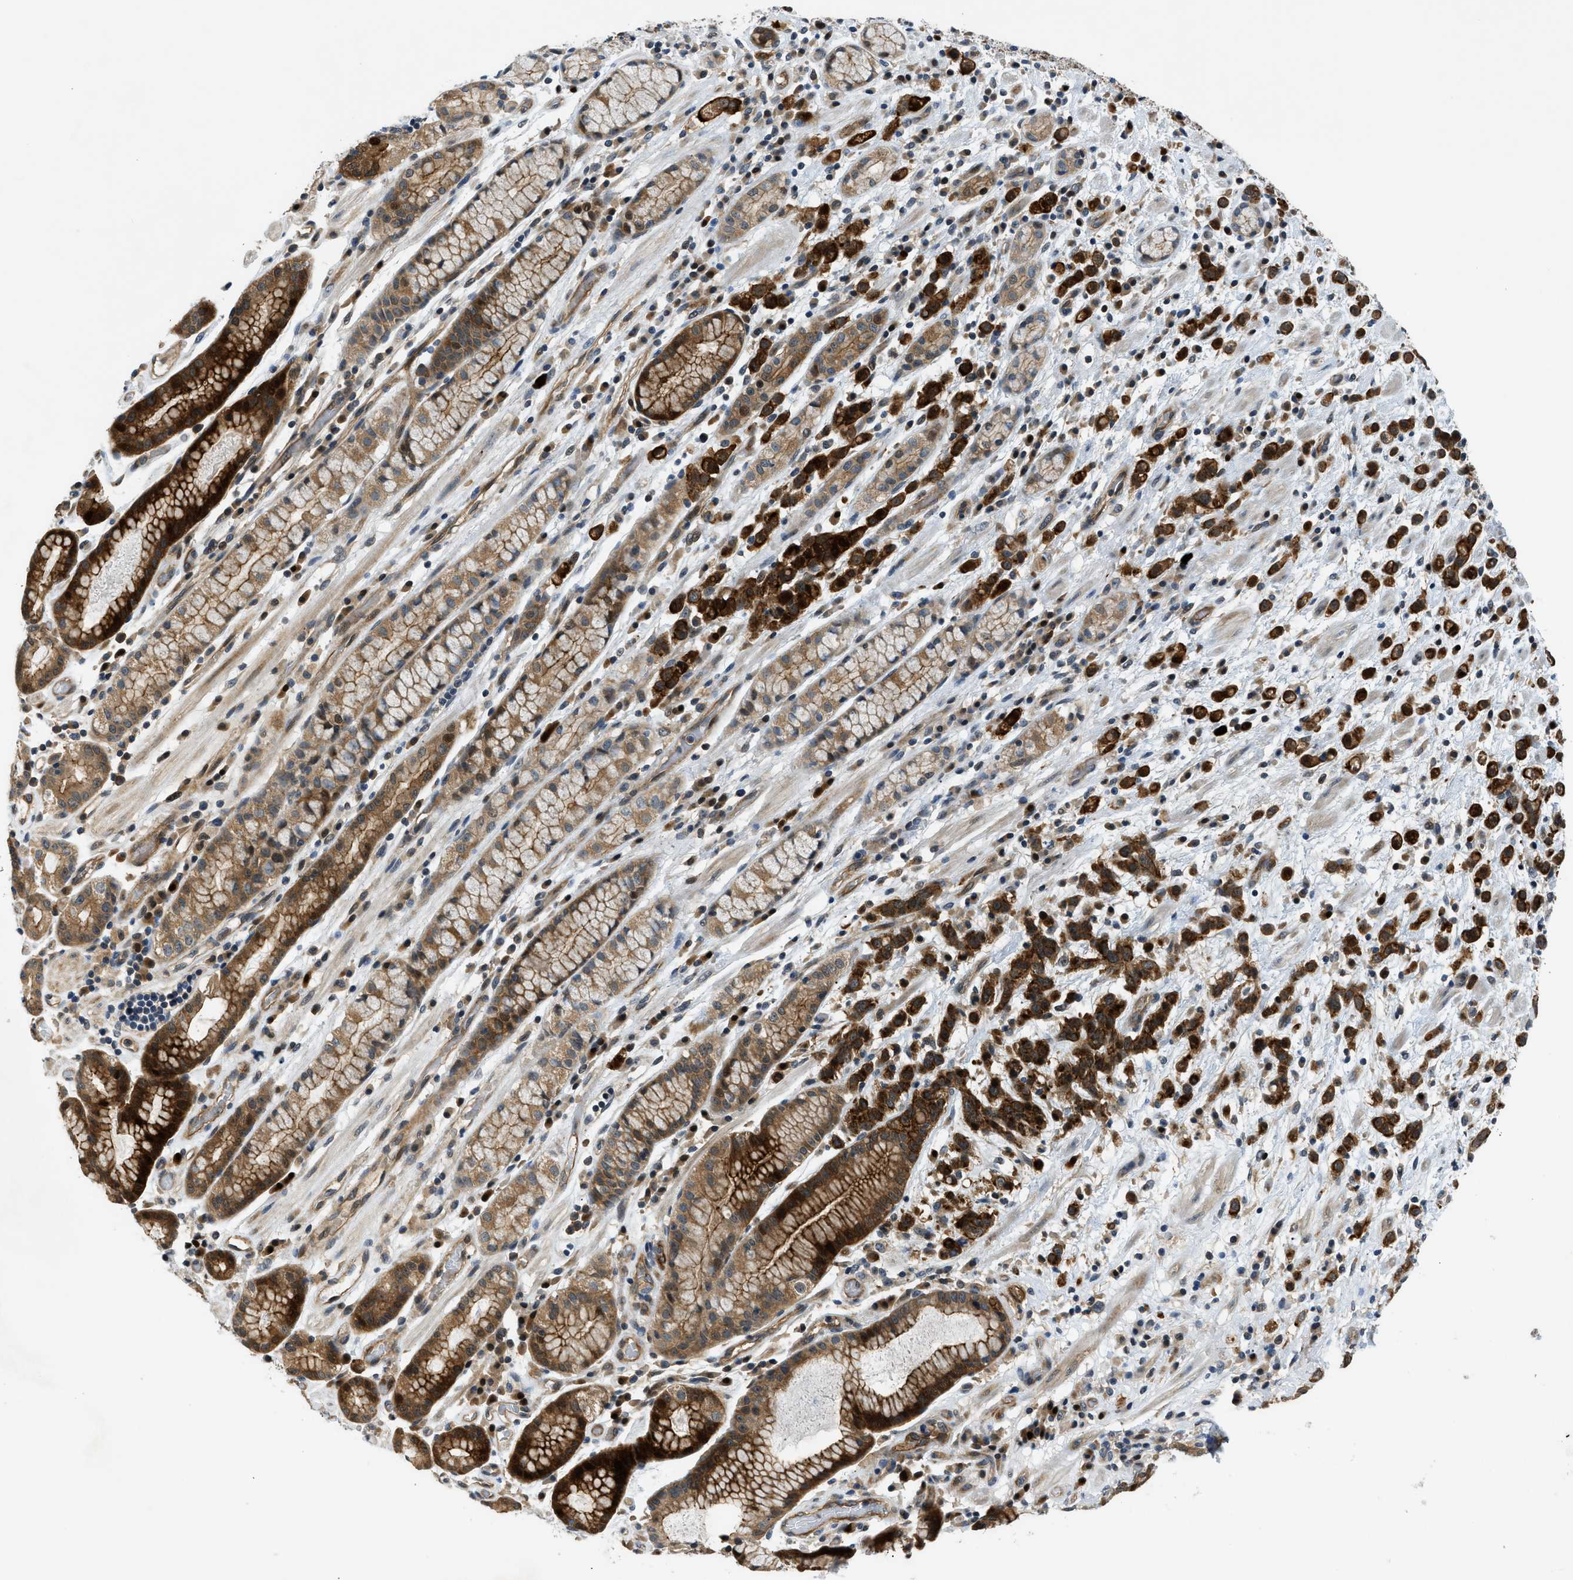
{"staining": {"intensity": "strong", "quantity": "25%-75%", "location": "cytoplasmic/membranous,nuclear"}, "tissue": "stomach cancer", "cell_type": "Tumor cells", "image_type": "cancer", "snomed": [{"axis": "morphology", "description": "Adenocarcinoma, NOS"}, {"axis": "topography", "description": "Stomach, lower"}], "caption": "Immunohistochemical staining of human stomach cancer (adenocarcinoma) shows high levels of strong cytoplasmic/membranous and nuclear protein staining in about 25%-75% of tumor cells.", "gene": "TRAK2", "patient": {"sex": "male", "age": 88}}